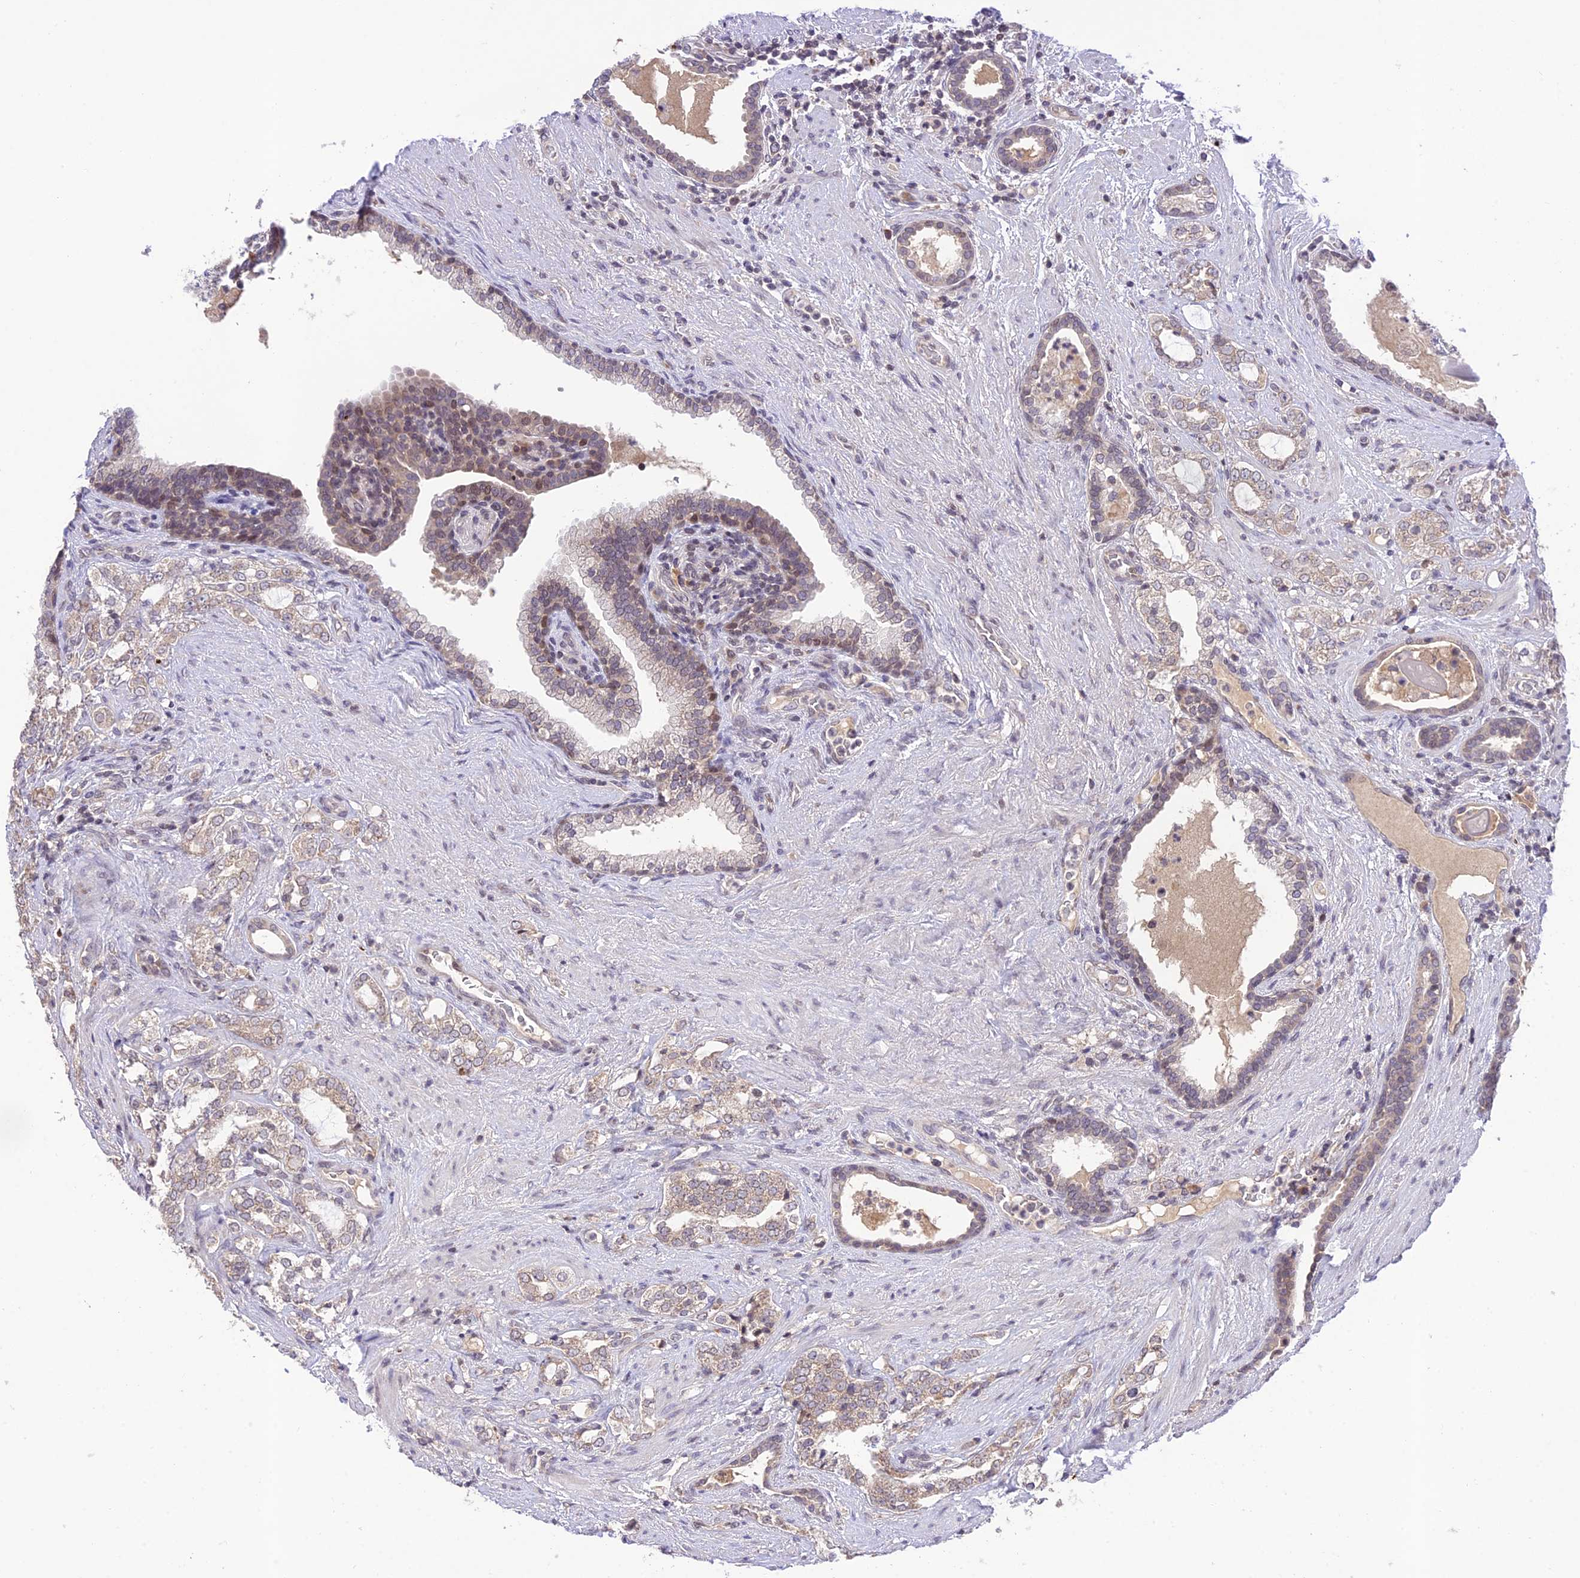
{"staining": {"intensity": "weak", "quantity": "25%-75%", "location": "cytoplasmic/membranous"}, "tissue": "prostate cancer", "cell_type": "Tumor cells", "image_type": "cancer", "snomed": [{"axis": "morphology", "description": "Adenocarcinoma, High grade"}, {"axis": "topography", "description": "Prostate"}], "caption": "Approximately 25%-75% of tumor cells in human prostate cancer display weak cytoplasmic/membranous protein staining as visualized by brown immunohistochemical staining.", "gene": "TEKT1", "patient": {"sex": "male", "age": 64}}